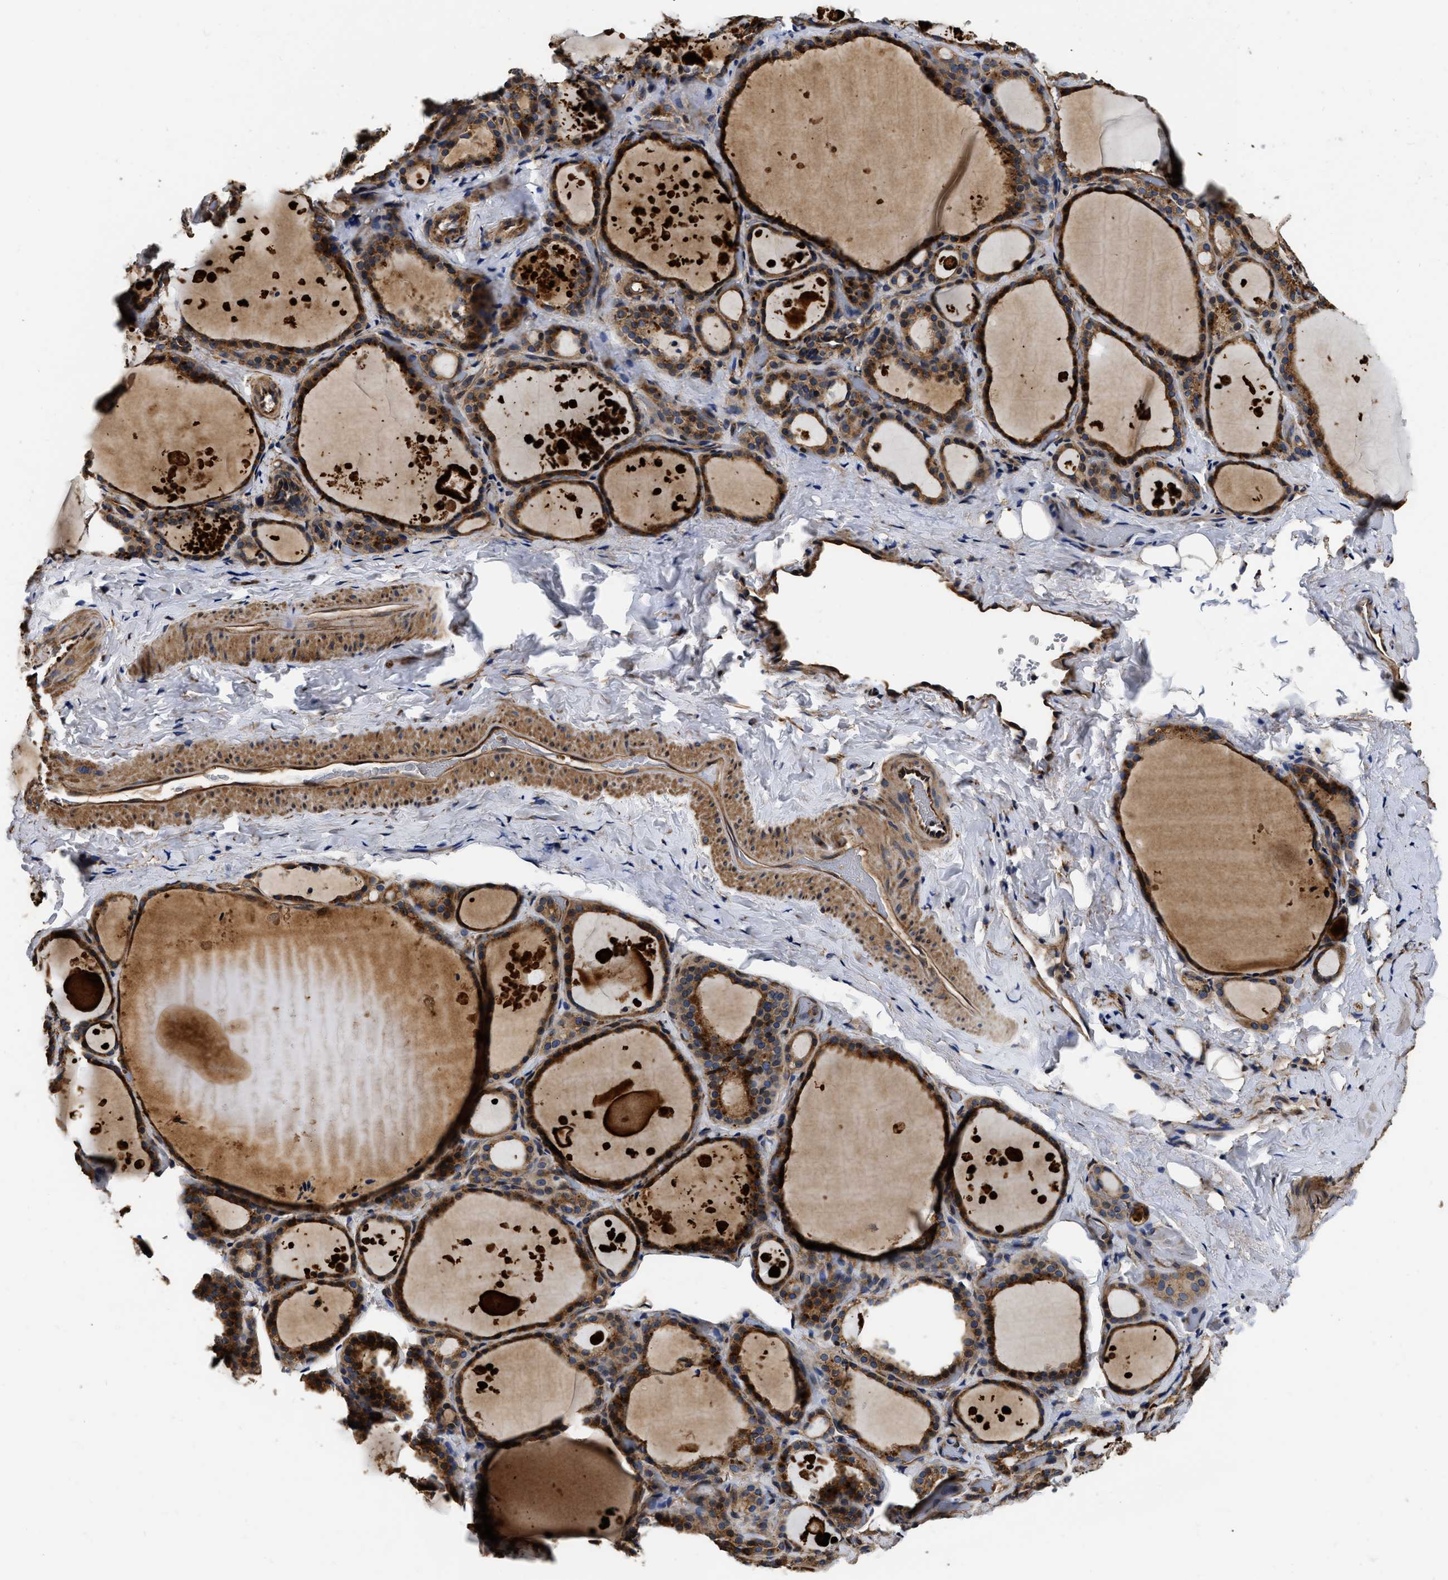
{"staining": {"intensity": "strong", "quantity": ">75%", "location": "cytoplasmic/membranous"}, "tissue": "thyroid gland", "cell_type": "Glandular cells", "image_type": "normal", "snomed": [{"axis": "morphology", "description": "Normal tissue, NOS"}, {"axis": "topography", "description": "Thyroid gland"}], "caption": "Immunohistochemistry (IHC) photomicrograph of unremarkable thyroid gland: thyroid gland stained using immunohistochemistry exhibits high levels of strong protein expression localized specifically in the cytoplasmic/membranous of glandular cells, appearing as a cytoplasmic/membranous brown color.", "gene": "ABCG8", "patient": {"sex": "female", "age": 44}}